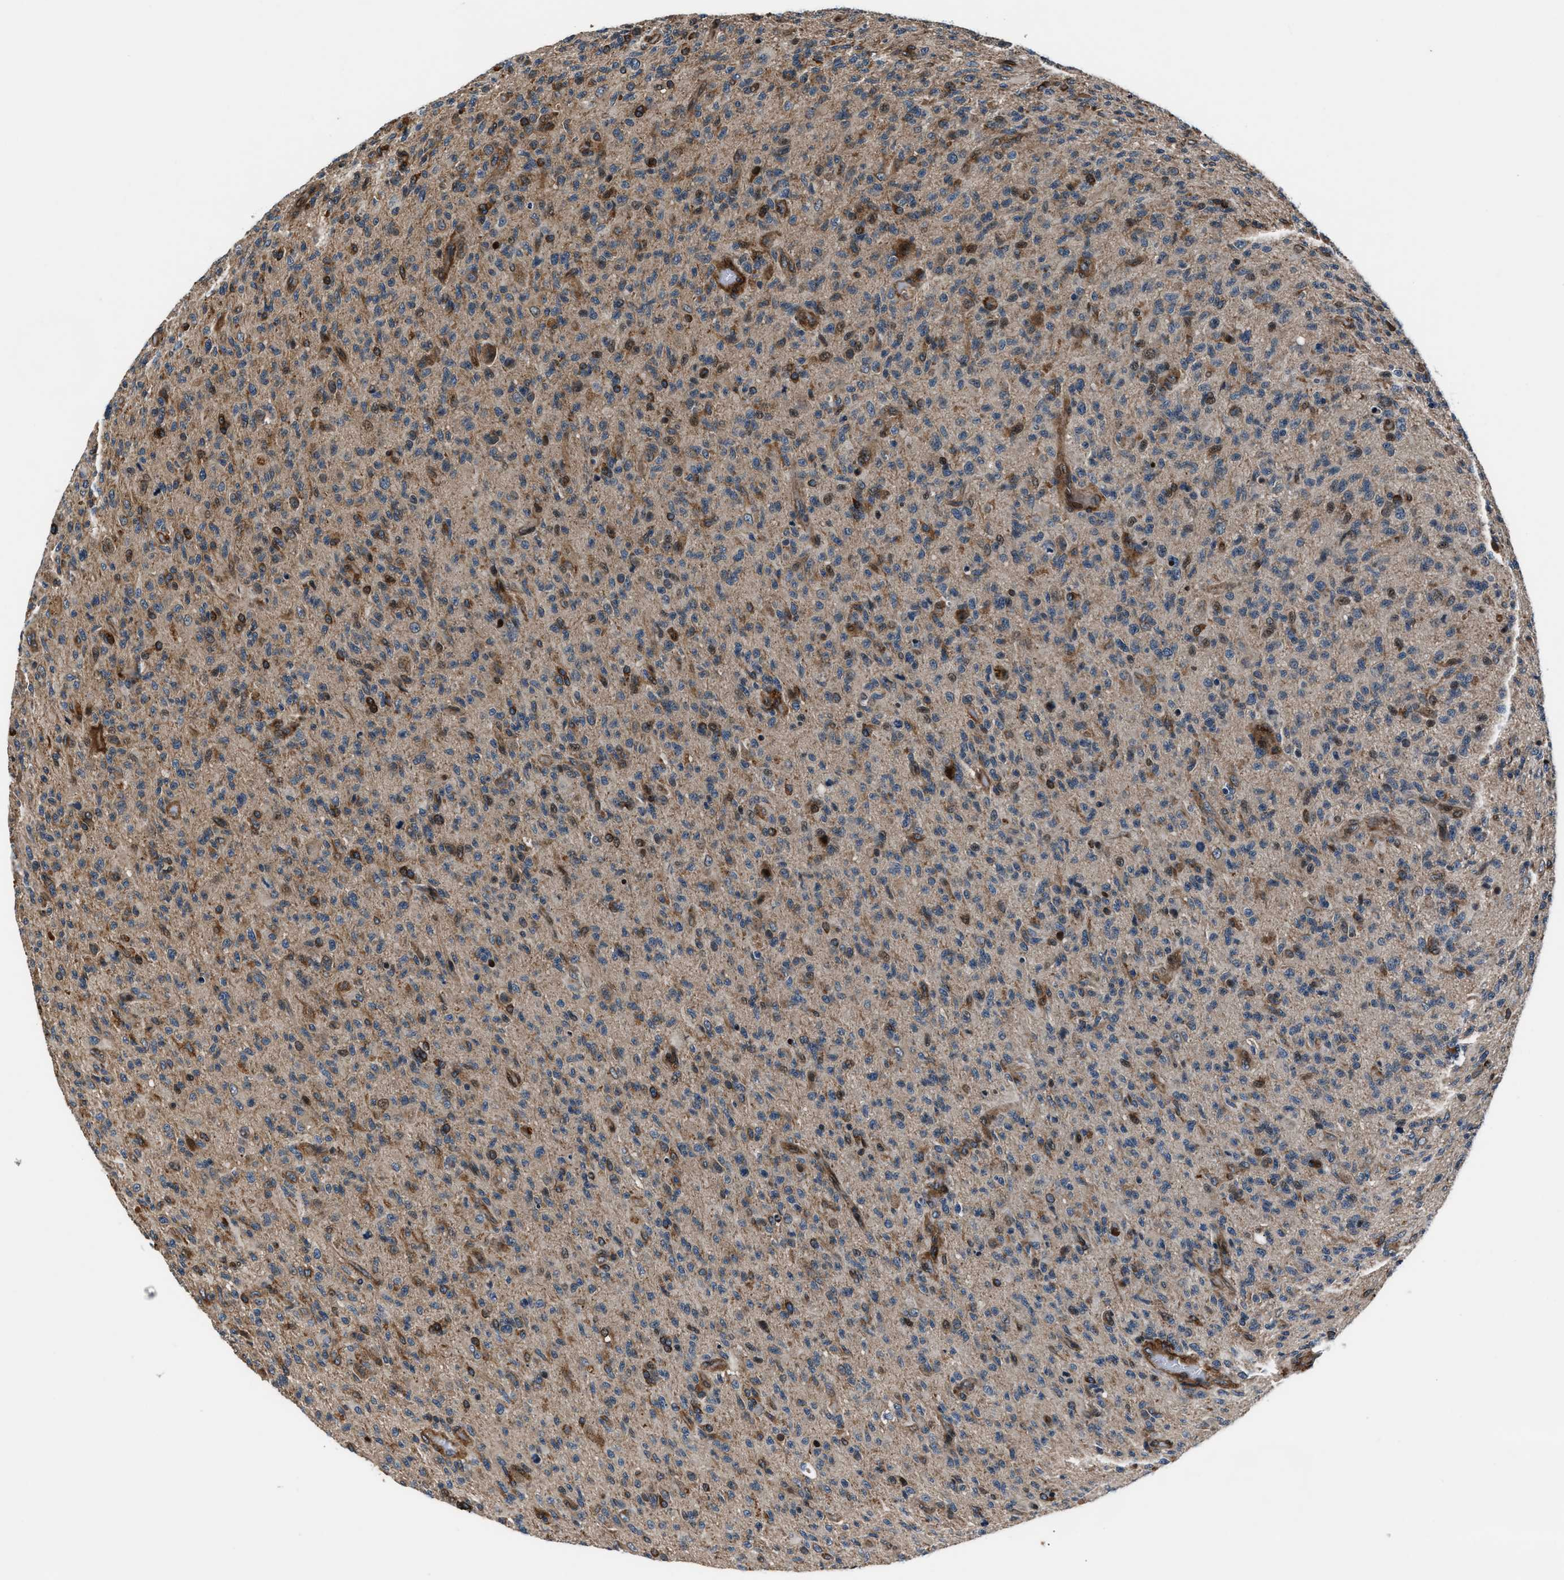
{"staining": {"intensity": "weak", "quantity": ">75%", "location": "cytoplasmic/membranous"}, "tissue": "glioma", "cell_type": "Tumor cells", "image_type": "cancer", "snomed": [{"axis": "morphology", "description": "Glioma, malignant, High grade"}, {"axis": "topography", "description": "Brain"}], "caption": "Human malignant high-grade glioma stained with a brown dye exhibits weak cytoplasmic/membranous positive expression in about >75% of tumor cells.", "gene": "DYNC2I1", "patient": {"sex": "male", "age": 71}}